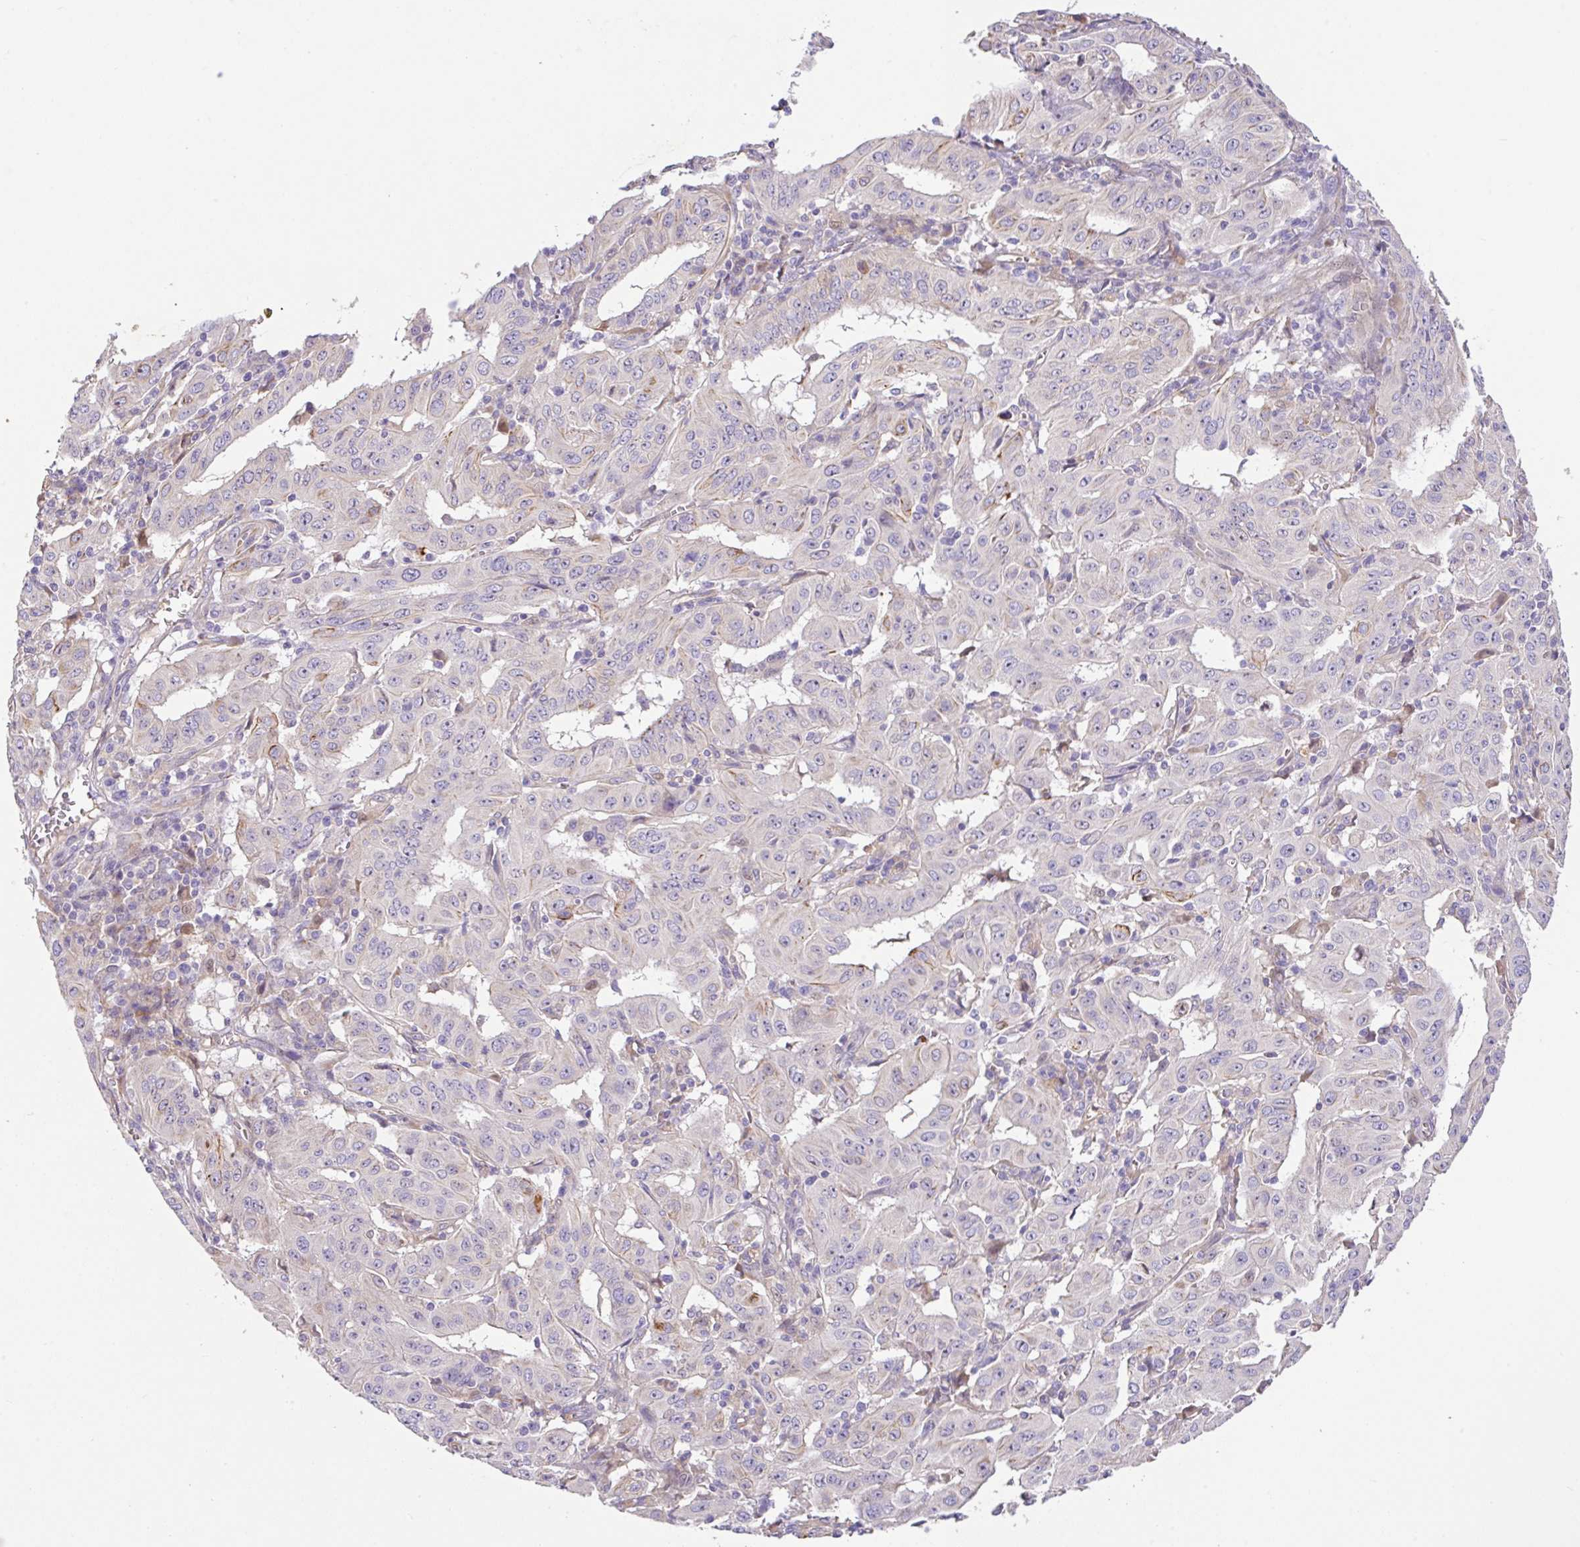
{"staining": {"intensity": "negative", "quantity": "none", "location": "none"}, "tissue": "pancreatic cancer", "cell_type": "Tumor cells", "image_type": "cancer", "snomed": [{"axis": "morphology", "description": "Adenocarcinoma, NOS"}, {"axis": "topography", "description": "Pancreas"}], "caption": "High power microscopy histopathology image of an immunohistochemistry histopathology image of pancreatic cancer, revealing no significant expression in tumor cells. (Stains: DAB (3,3'-diaminobenzidine) immunohistochemistry with hematoxylin counter stain, Microscopy: brightfield microscopy at high magnification).", "gene": "EPN3", "patient": {"sex": "male", "age": 63}}